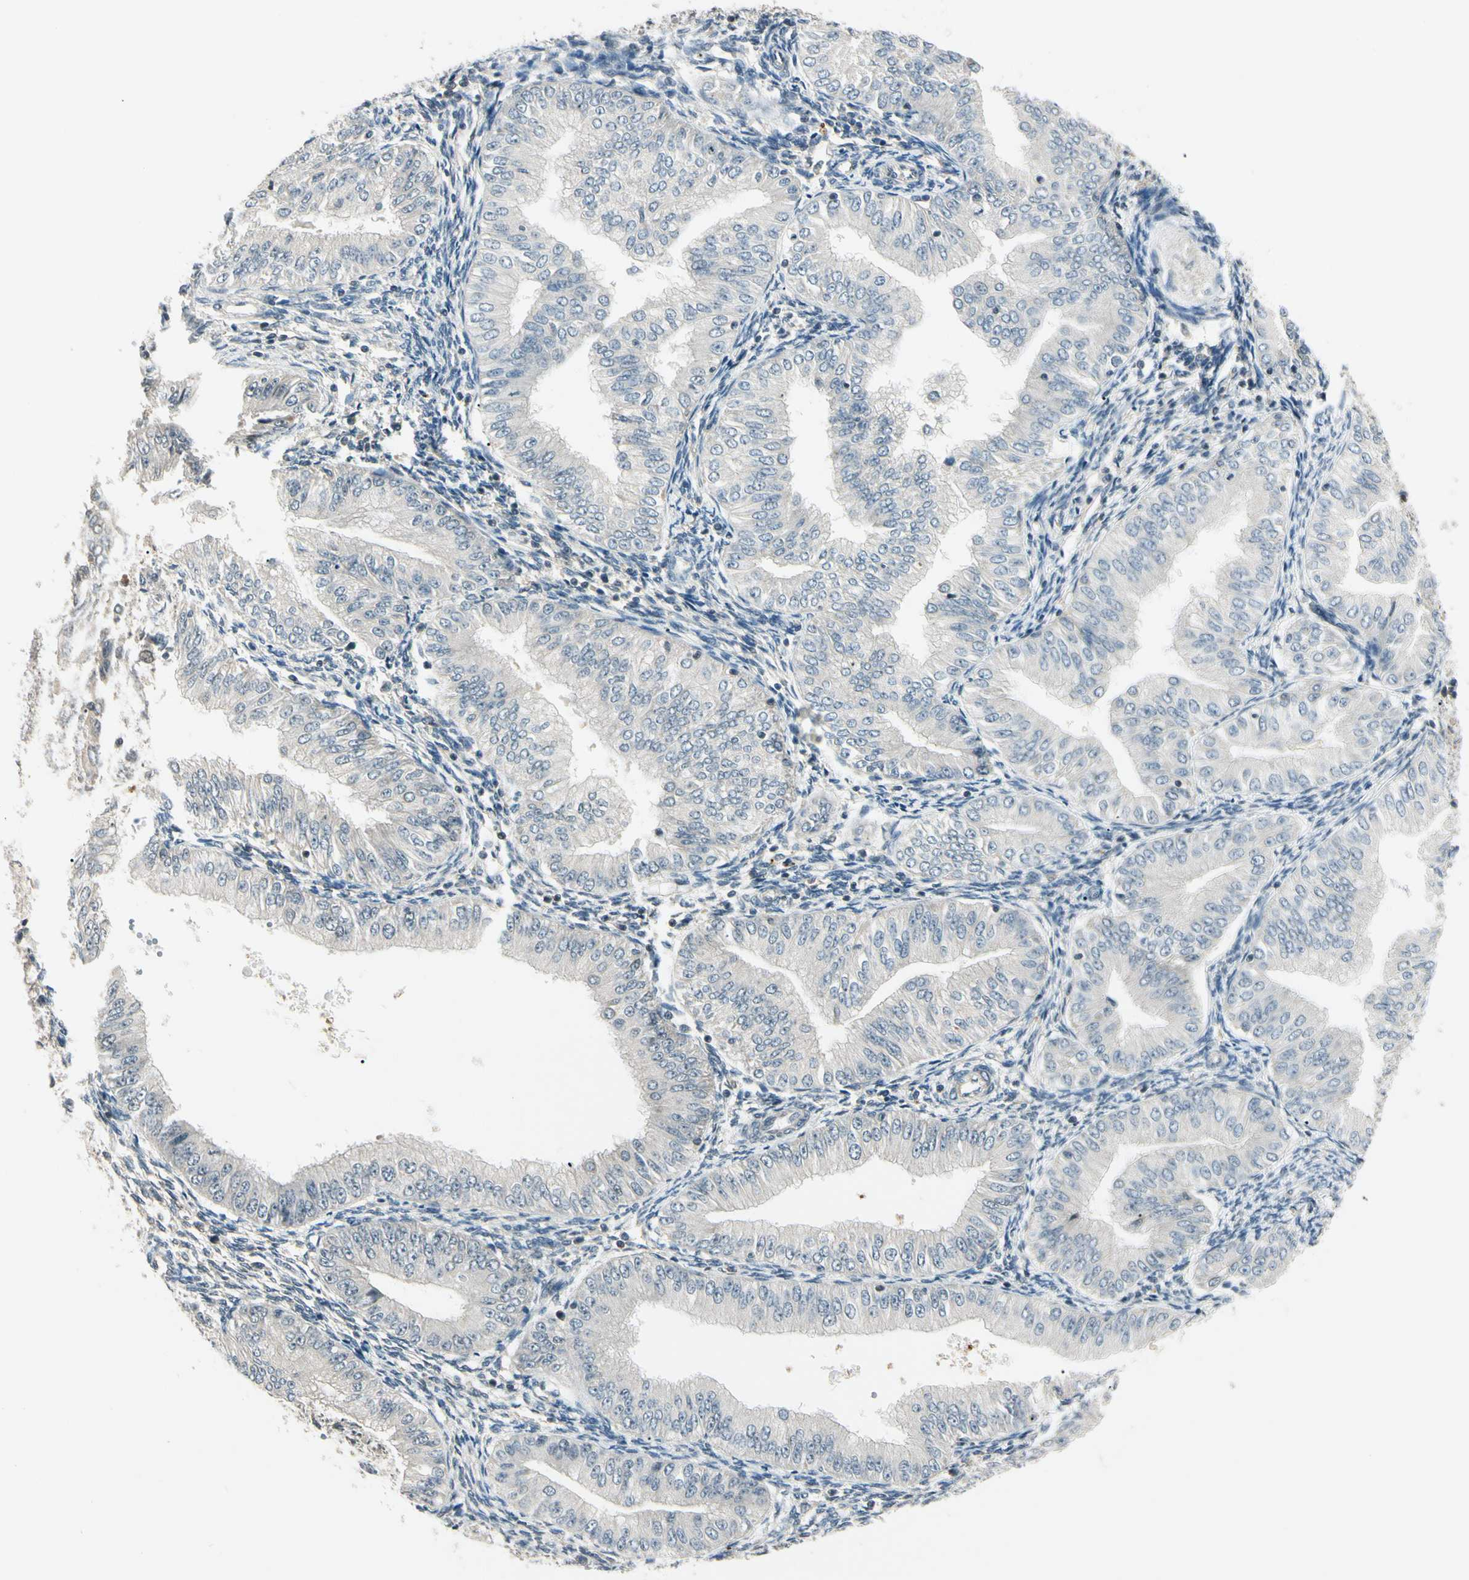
{"staining": {"intensity": "weak", "quantity": "<25%", "location": "cytoplasmic/membranous"}, "tissue": "endometrial cancer", "cell_type": "Tumor cells", "image_type": "cancer", "snomed": [{"axis": "morphology", "description": "Normal tissue, NOS"}, {"axis": "morphology", "description": "Adenocarcinoma, NOS"}, {"axis": "topography", "description": "Endometrium"}], "caption": "Adenocarcinoma (endometrial) stained for a protein using immunohistochemistry (IHC) shows no staining tumor cells.", "gene": "ZSCAN12", "patient": {"sex": "female", "age": 53}}